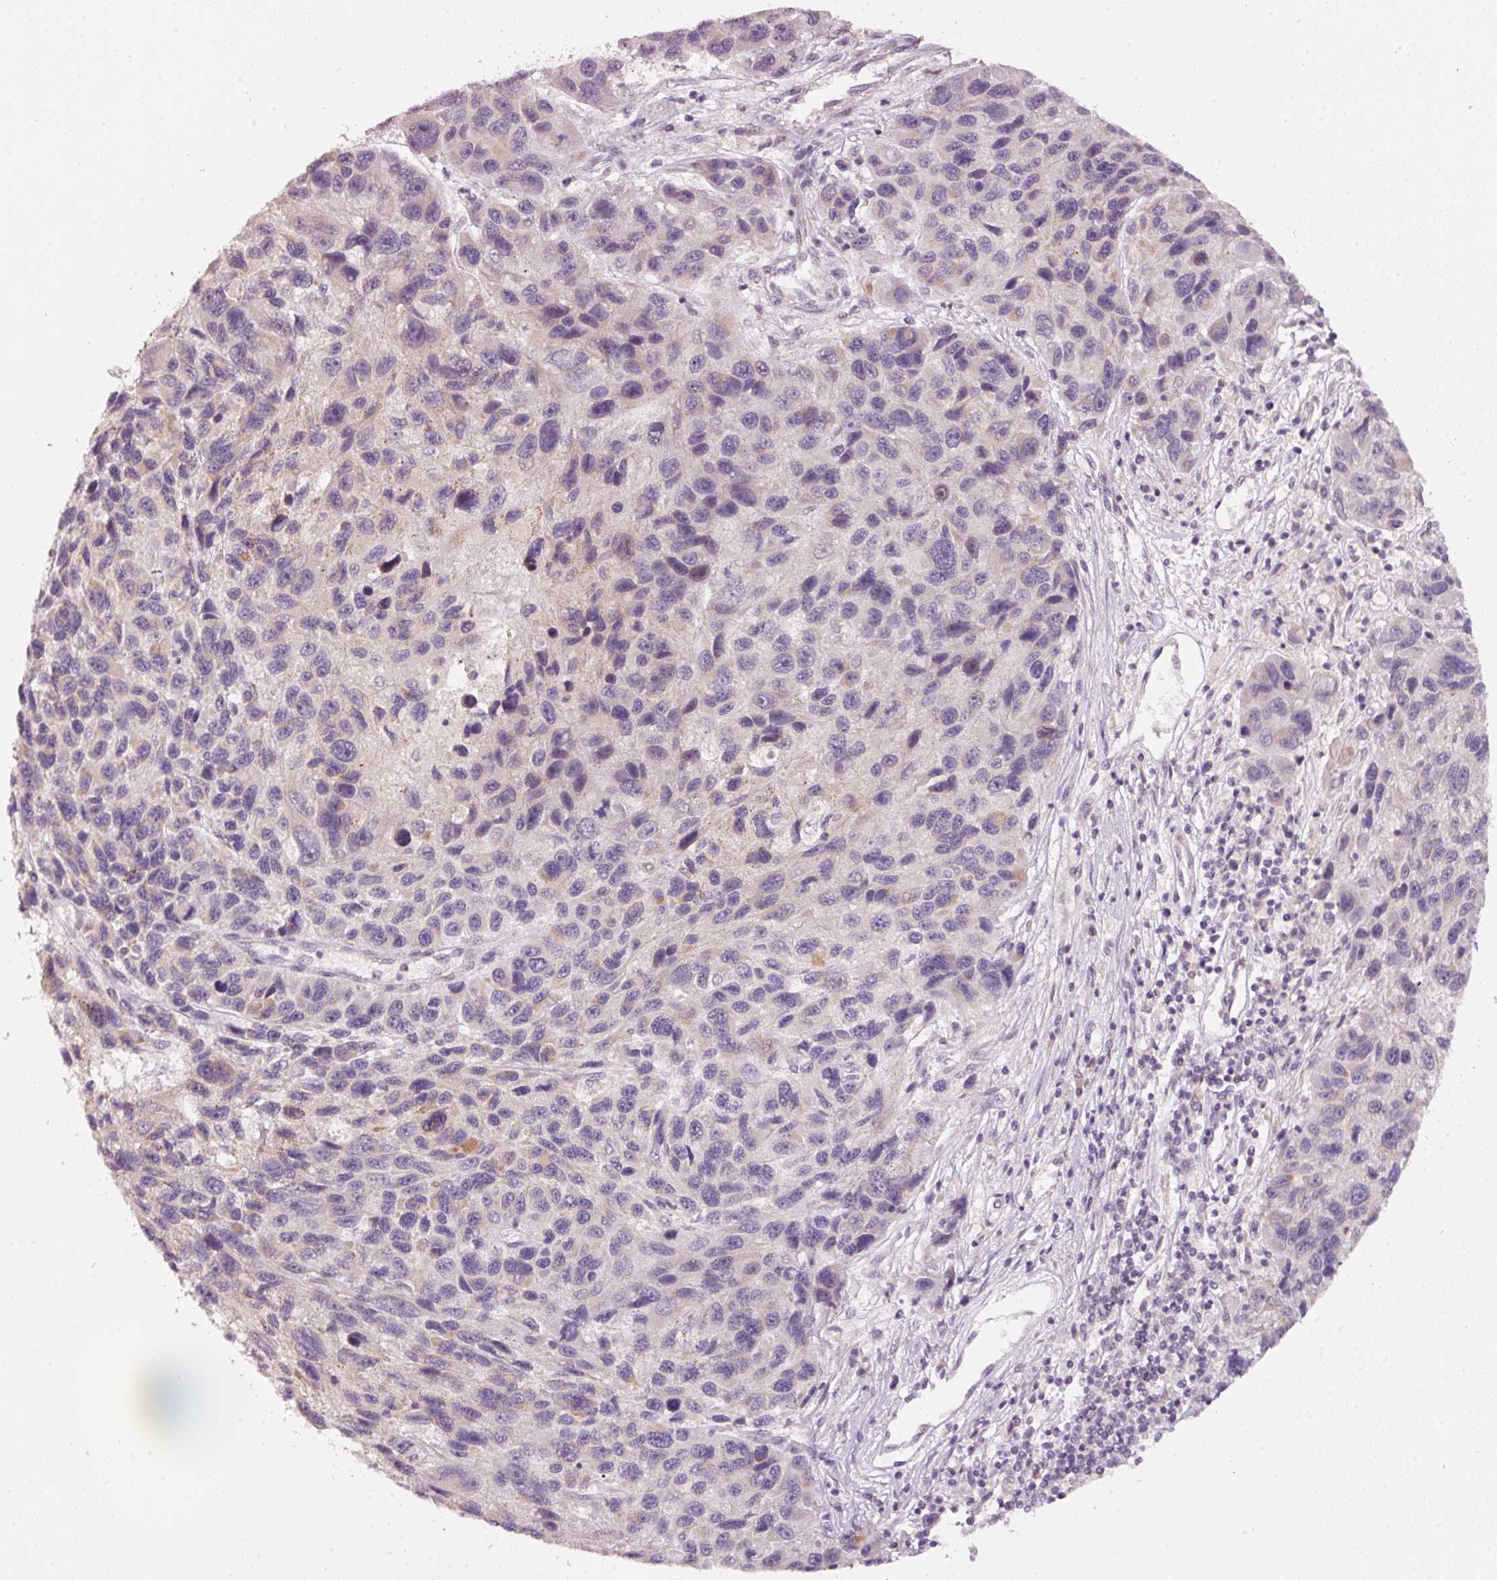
{"staining": {"intensity": "negative", "quantity": "none", "location": "none"}, "tissue": "melanoma", "cell_type": "Tumor cells", "image_type": "cancer", "snomed": [{"axis": "morphology", "description": "Malignant melanoma, NOS"}, {"axis": "topography", "description": "Skin"}], "caption": "Tumor cells show no significant positivity in melanoma.", "gene": "TOB2", "patient": {"sex": "male", "age": 53}}